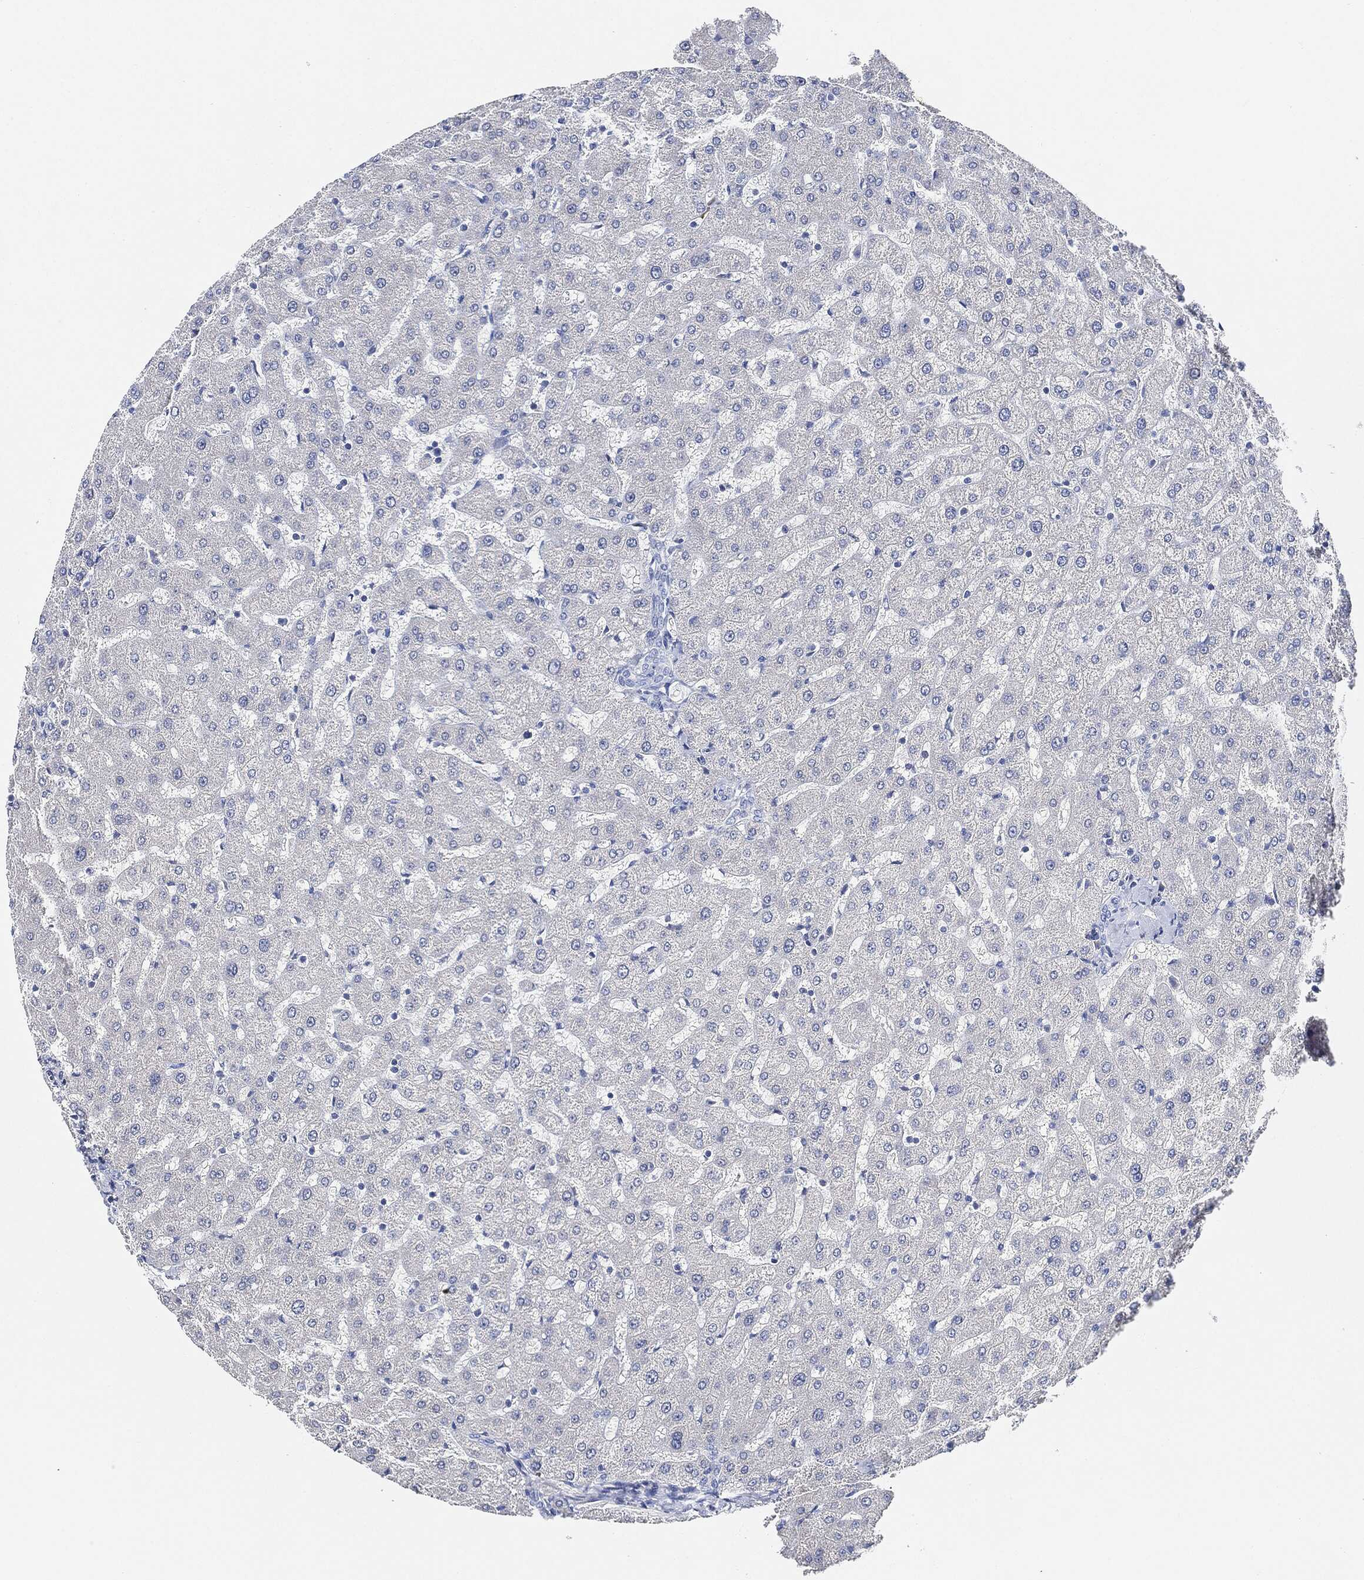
{"staining": {"intensity": "negative", "quantity": "none", "location": "none"}, "tissue": "liver", "cell_type": "Cholangiocytes", "image_type": "normal", "snomed": [{"axis": "morphology", "description": "Normal tissue, NOS"}, {"axis": "topography", "description": "Liver"}], "caption": "Cholangiocytes show no significant protein expression in benign liver. The staining was performed using DAB to visualize the protein expression in brown, while the nuclei were stained in blue with hematoxylin (Magnification: 20x).", "gene": "THSD1", "patient": {"sex": "female", "age": 50}}